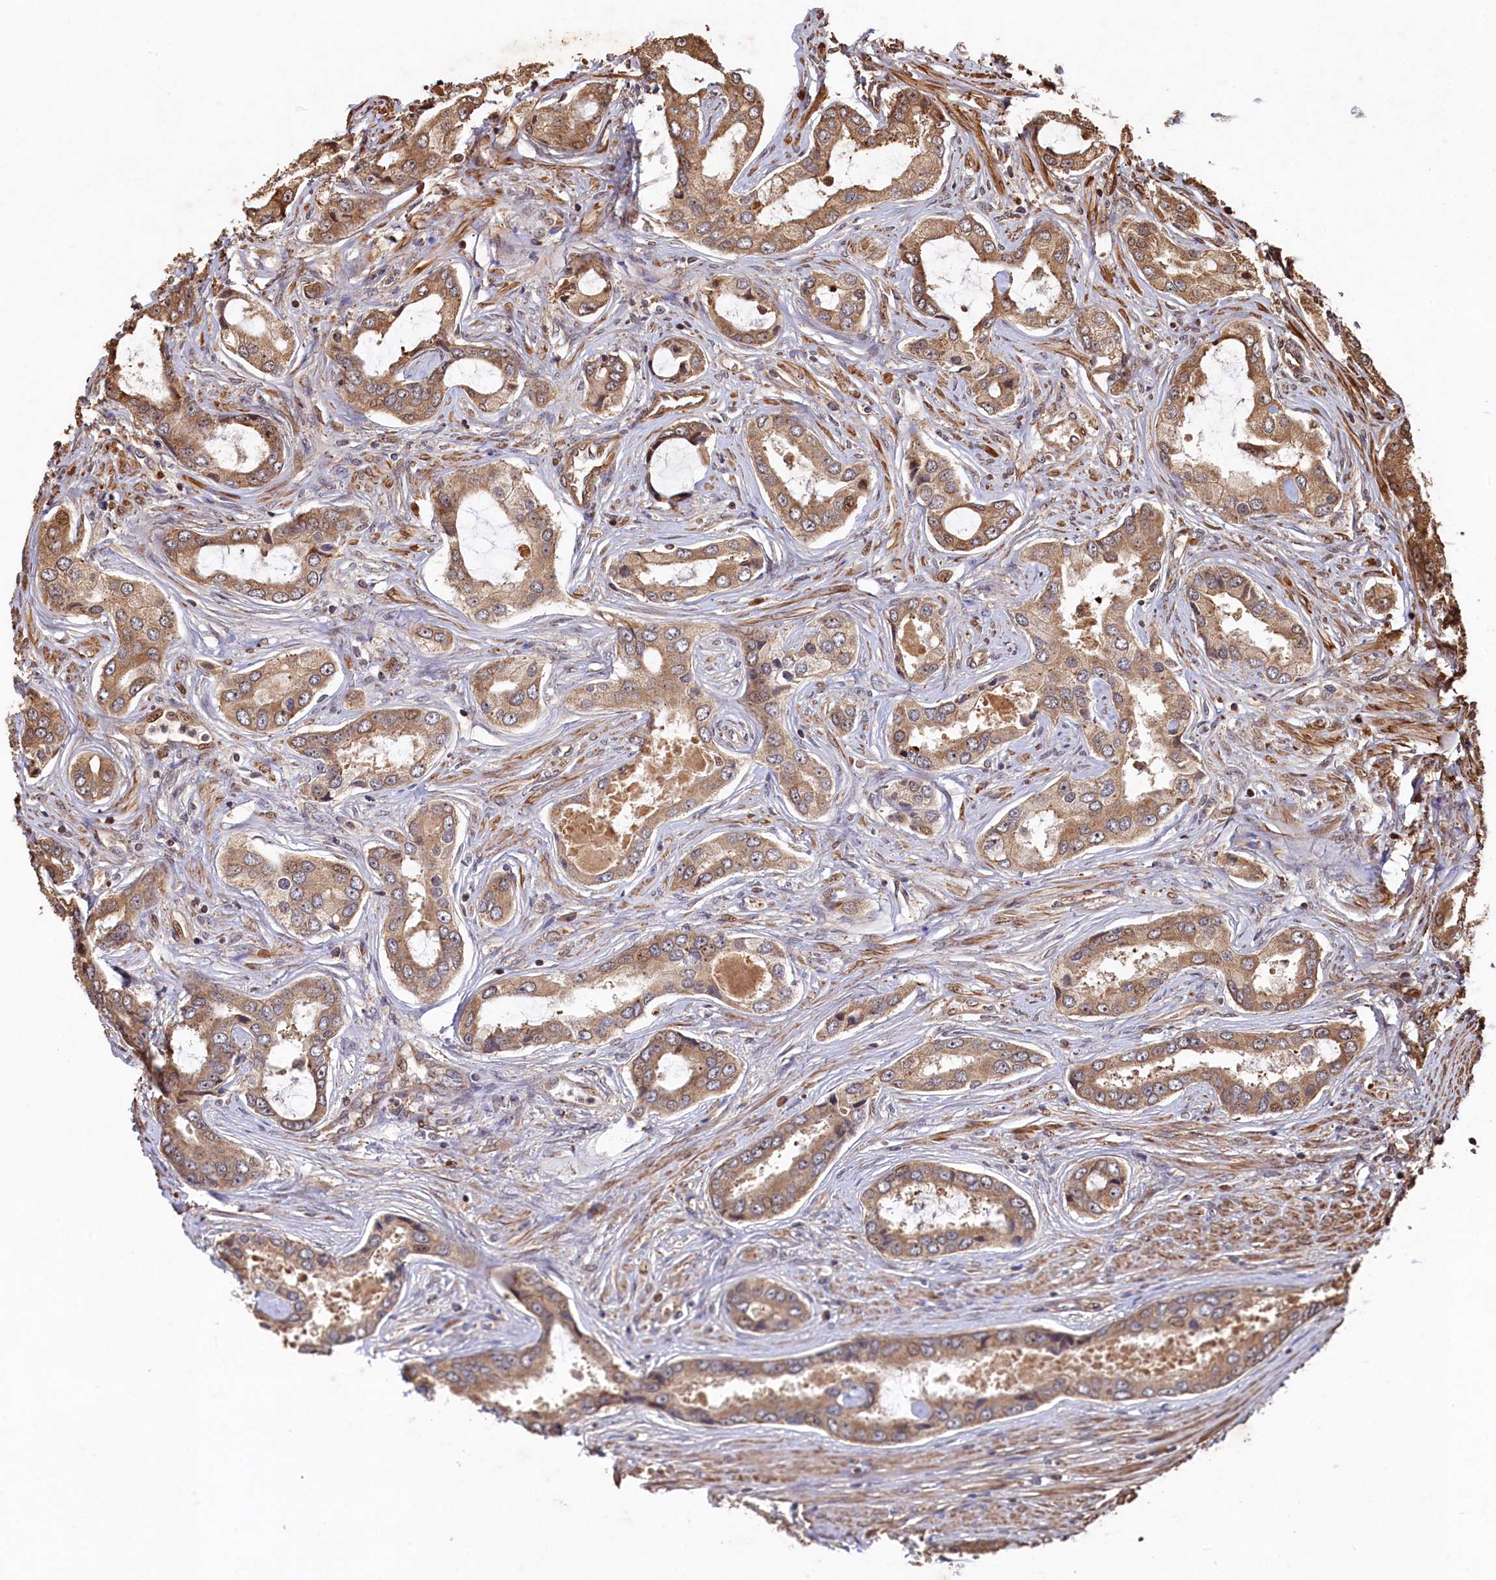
{"staining": {"intensity": "moderate", "quantity": ">75%", "location": "cytoplasmic/membranous"}, "tissue": "prostate cancer", "cell_type": "Tumor cells", "image_type": "cancer", "snomed": [{"axis": "morphology", "description": "Adenocarcinoma, Low grade"}, {"axis": "topography", "description": "Prostate"}], "caption": "A micrograph showing moderate cytoplasmic/membranous staining in approximately >75% of tumor cells in prostate cancer (low-grade adenocarcinoma), as visualized by brown immunohistochemical staining.", "gene": "PIGN", "patient": {"sex": "male", "age": 68}}